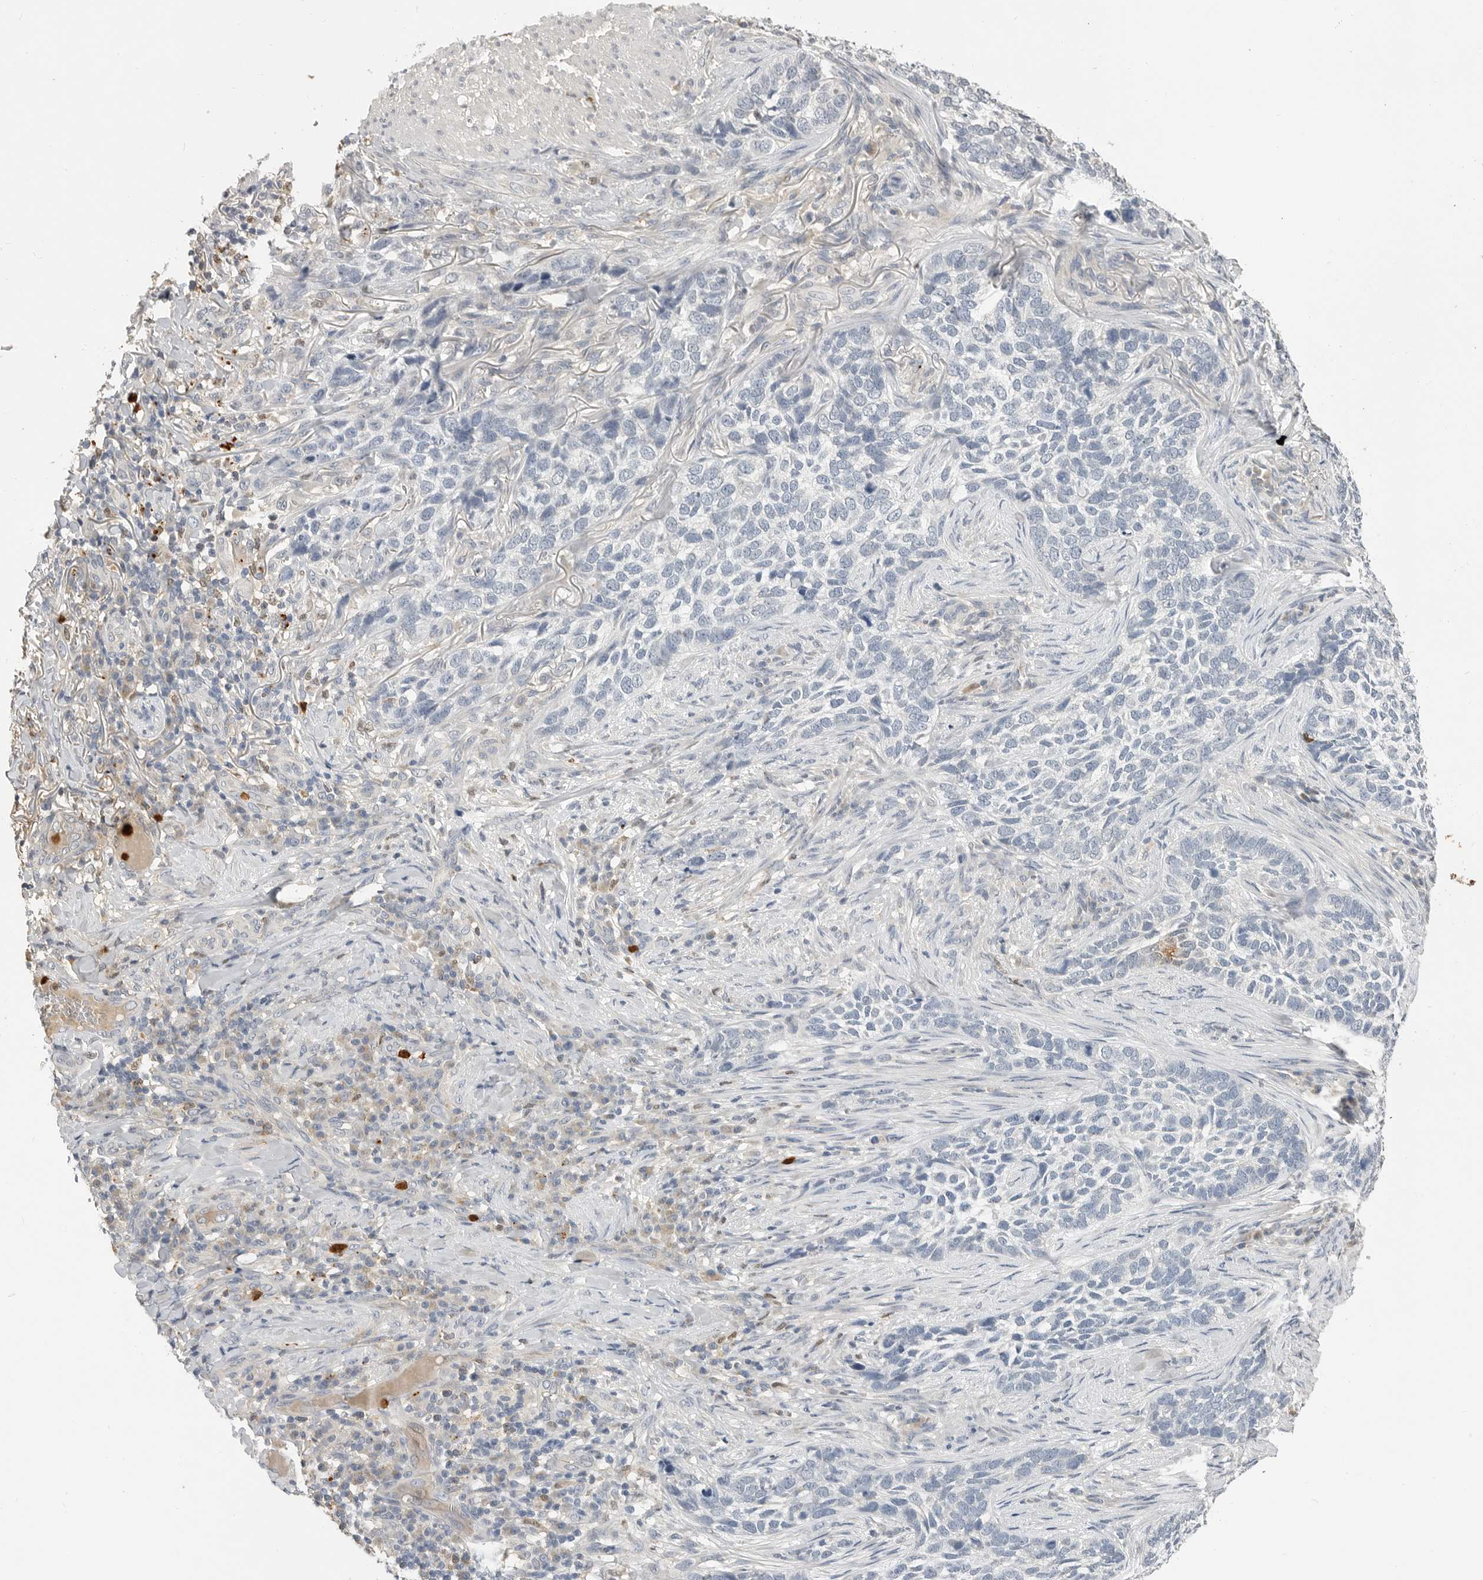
{"staining": {"intensity": "negative", "quantity": "none", "location": "none"}, "tissue": "skin cancer", "cell_type": "Tumor cells", "image_type": "cancer", "snomed": [{"axis": "morphology", "description": "Basal cell carcinoma"}, {"axis": "topography", "description": "Skin"}], "caption": "The photomicrograph displays no significant expression in tumor cells of skin cancer (basal cell carcinoma).", "gene": "LTBR", "patient": {"sex": "female", "age": 64}}